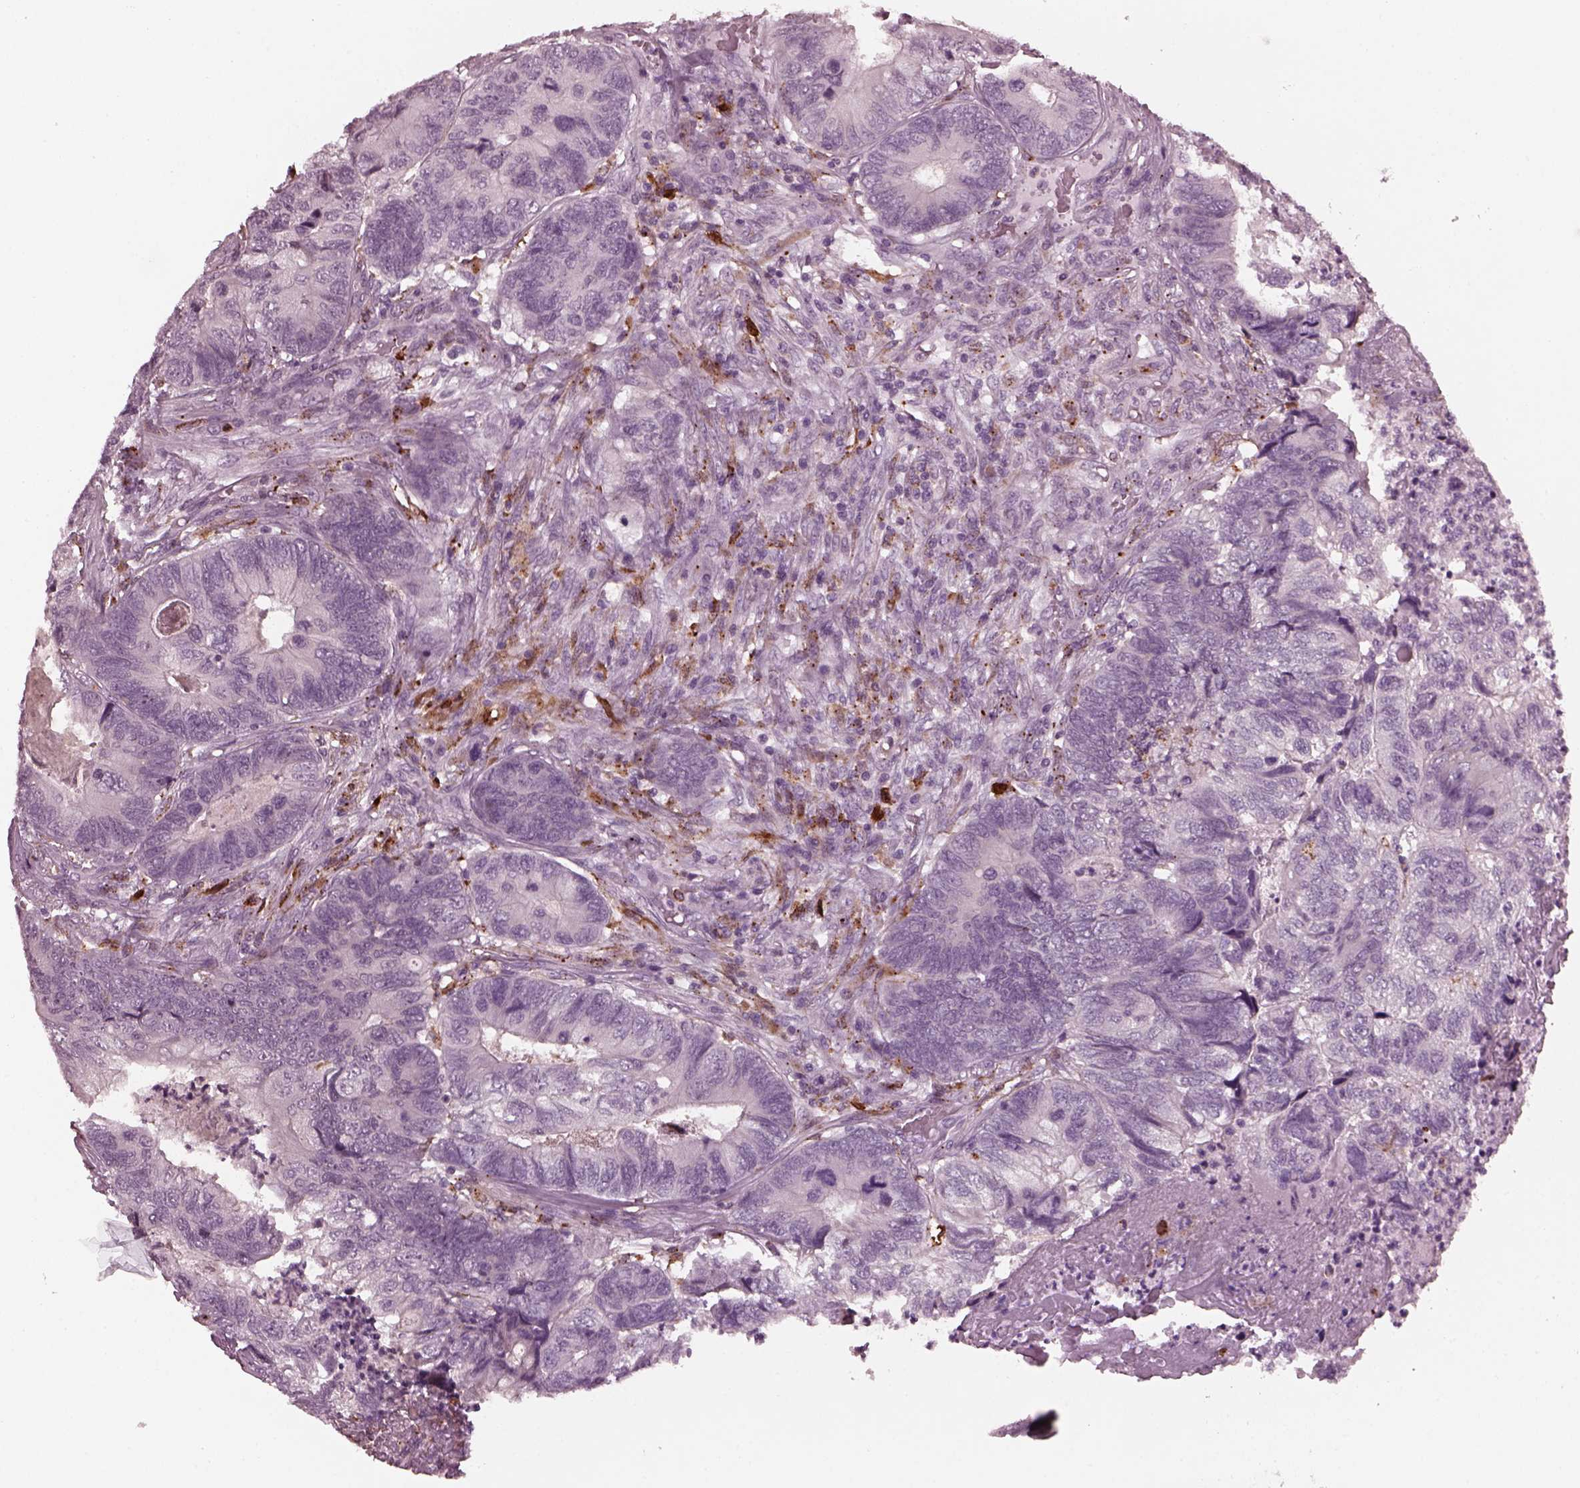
{"staining": {"intensity": "negative", "quantity": "none", "location": "none"}, "tissue": "colorectal cancer", "cell_type": "Tumor cells", "image_type": "cancer", "snomed": [{"axis": "morphology", "description": "Adenocarcinoma, NOS"}, {"axis": "topography", "description": "Colon"}], "caption": "This is an IHC micrograph of human colorectal cancer (adenocarcinoma). There is no staining in tumor cells.", "gene": "SLAMF8", "patient": {"sex": "female", "age": 67}}